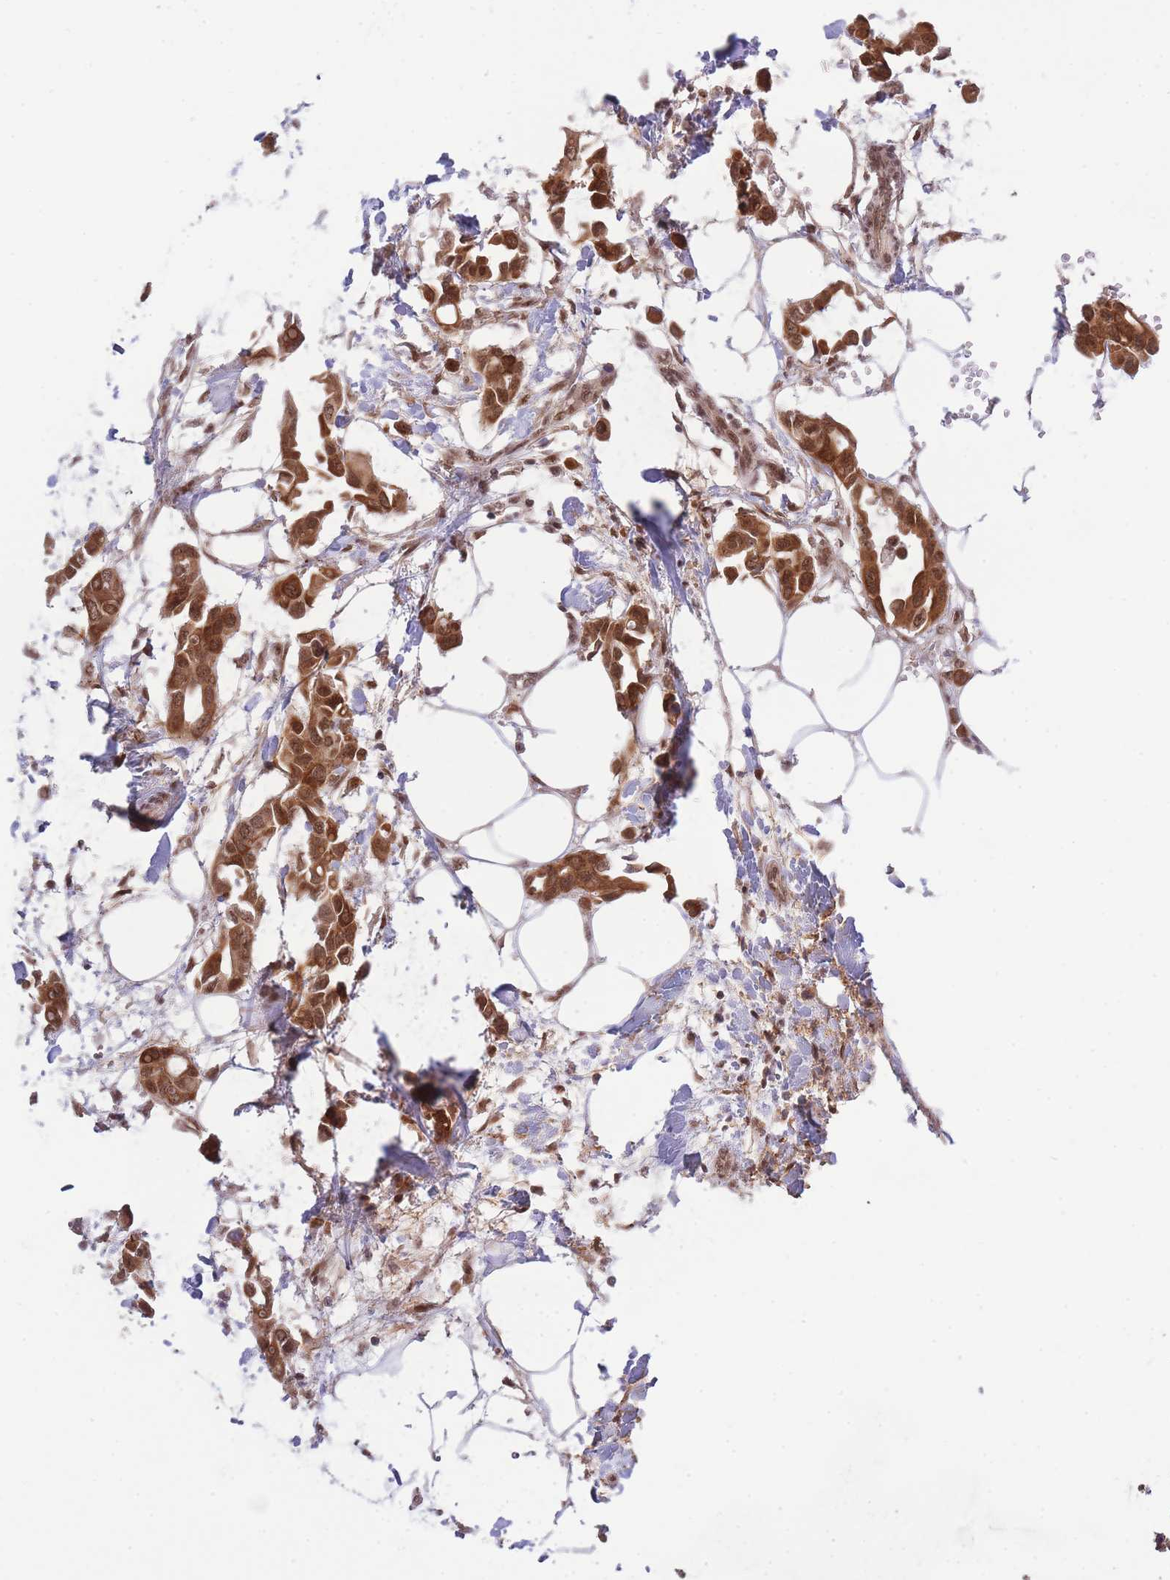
{"staining": {"intensity": "moderate", "quantity": ">75%", "location": "cytoplasmic/membranous,nuclear"}, "tissue": "breast cancer", "cell_type": "Tumor cells", "image_type": "cancer", "snomed": [{"axis": "morphology", "description": "Duct carcinoma"}, {"axis": "topography", "description": "Breast"}], "caption": "Immunohistochemical staining of human breast intraductal carcinoma exhibits medium levels of moderate cytoplasmic/membranous and nuclear protein positivity in about >75% of tumor cells. The protein is shown in brown color, while the nuclei are stained blue.", "gene": "CARD8", "patient": {"sex": "female", "age": 41}}